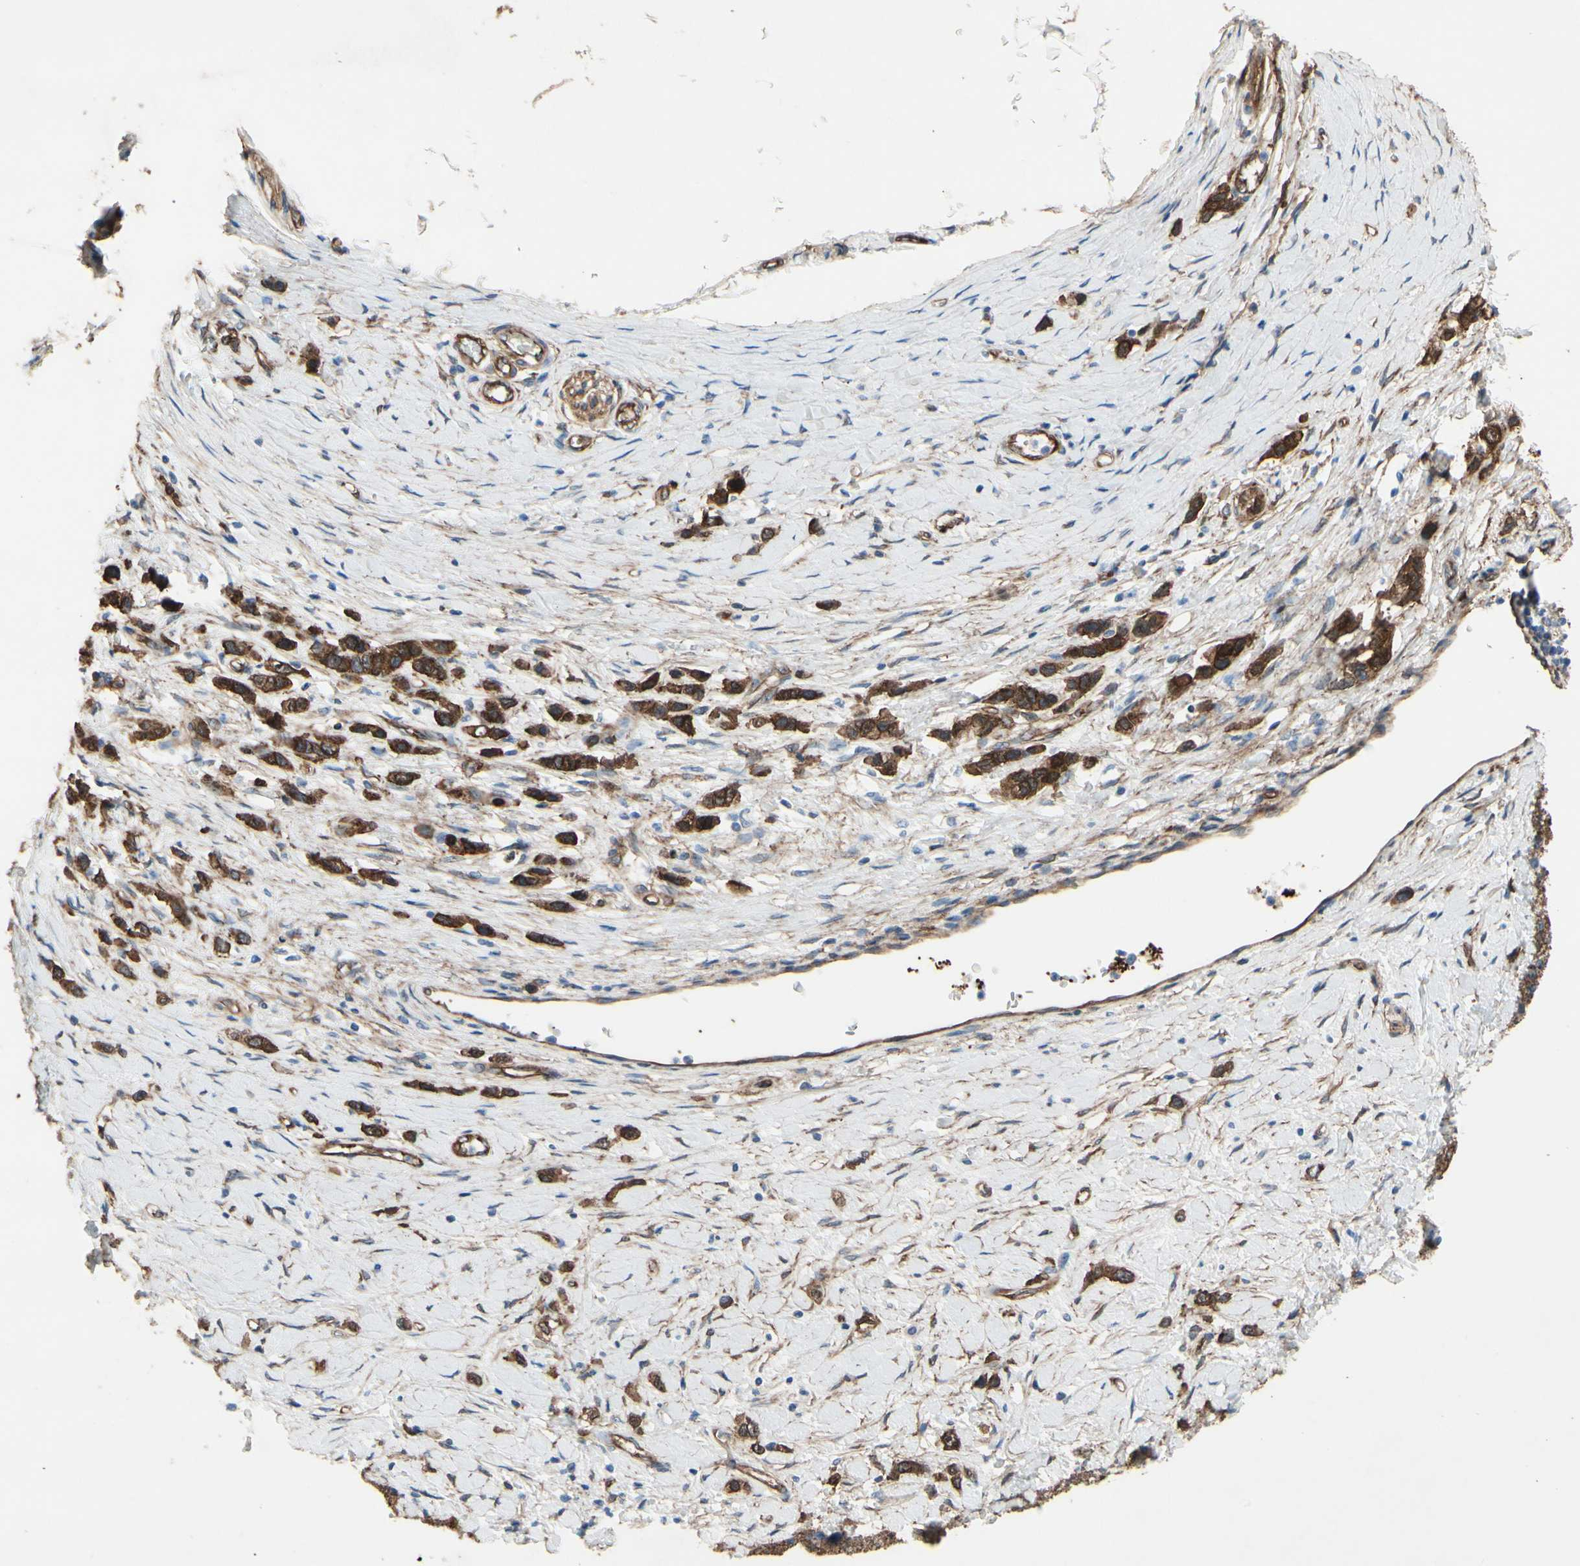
{"staining": {"intensity": "strong", "quantity": ">75%", "location": "cytoplasmic/membranous"}, "tissue": "stomach cancer", "cell_type": "Tumor cells", "image_type": "cancer", "snomed": [{"axis": "morphology", "description": "Normal tissue, NOS"}, {"axis": "morphology", "description": "Adenocarcinoma, NOS"}, {"axis": "topography", "description": "Stomach, upper"}, {"axis": "topography", "description": "Stomach"}], "caption": "This micrograph displays immunohistochemistry (IHC) staining of adenocarcinoma (stomach), with high strong cytoplasmic/membranous expression in approximately >75% of tumor cells.", "gene": "CTTNBP2", "patient": {"sex": "female", "age": 65}}